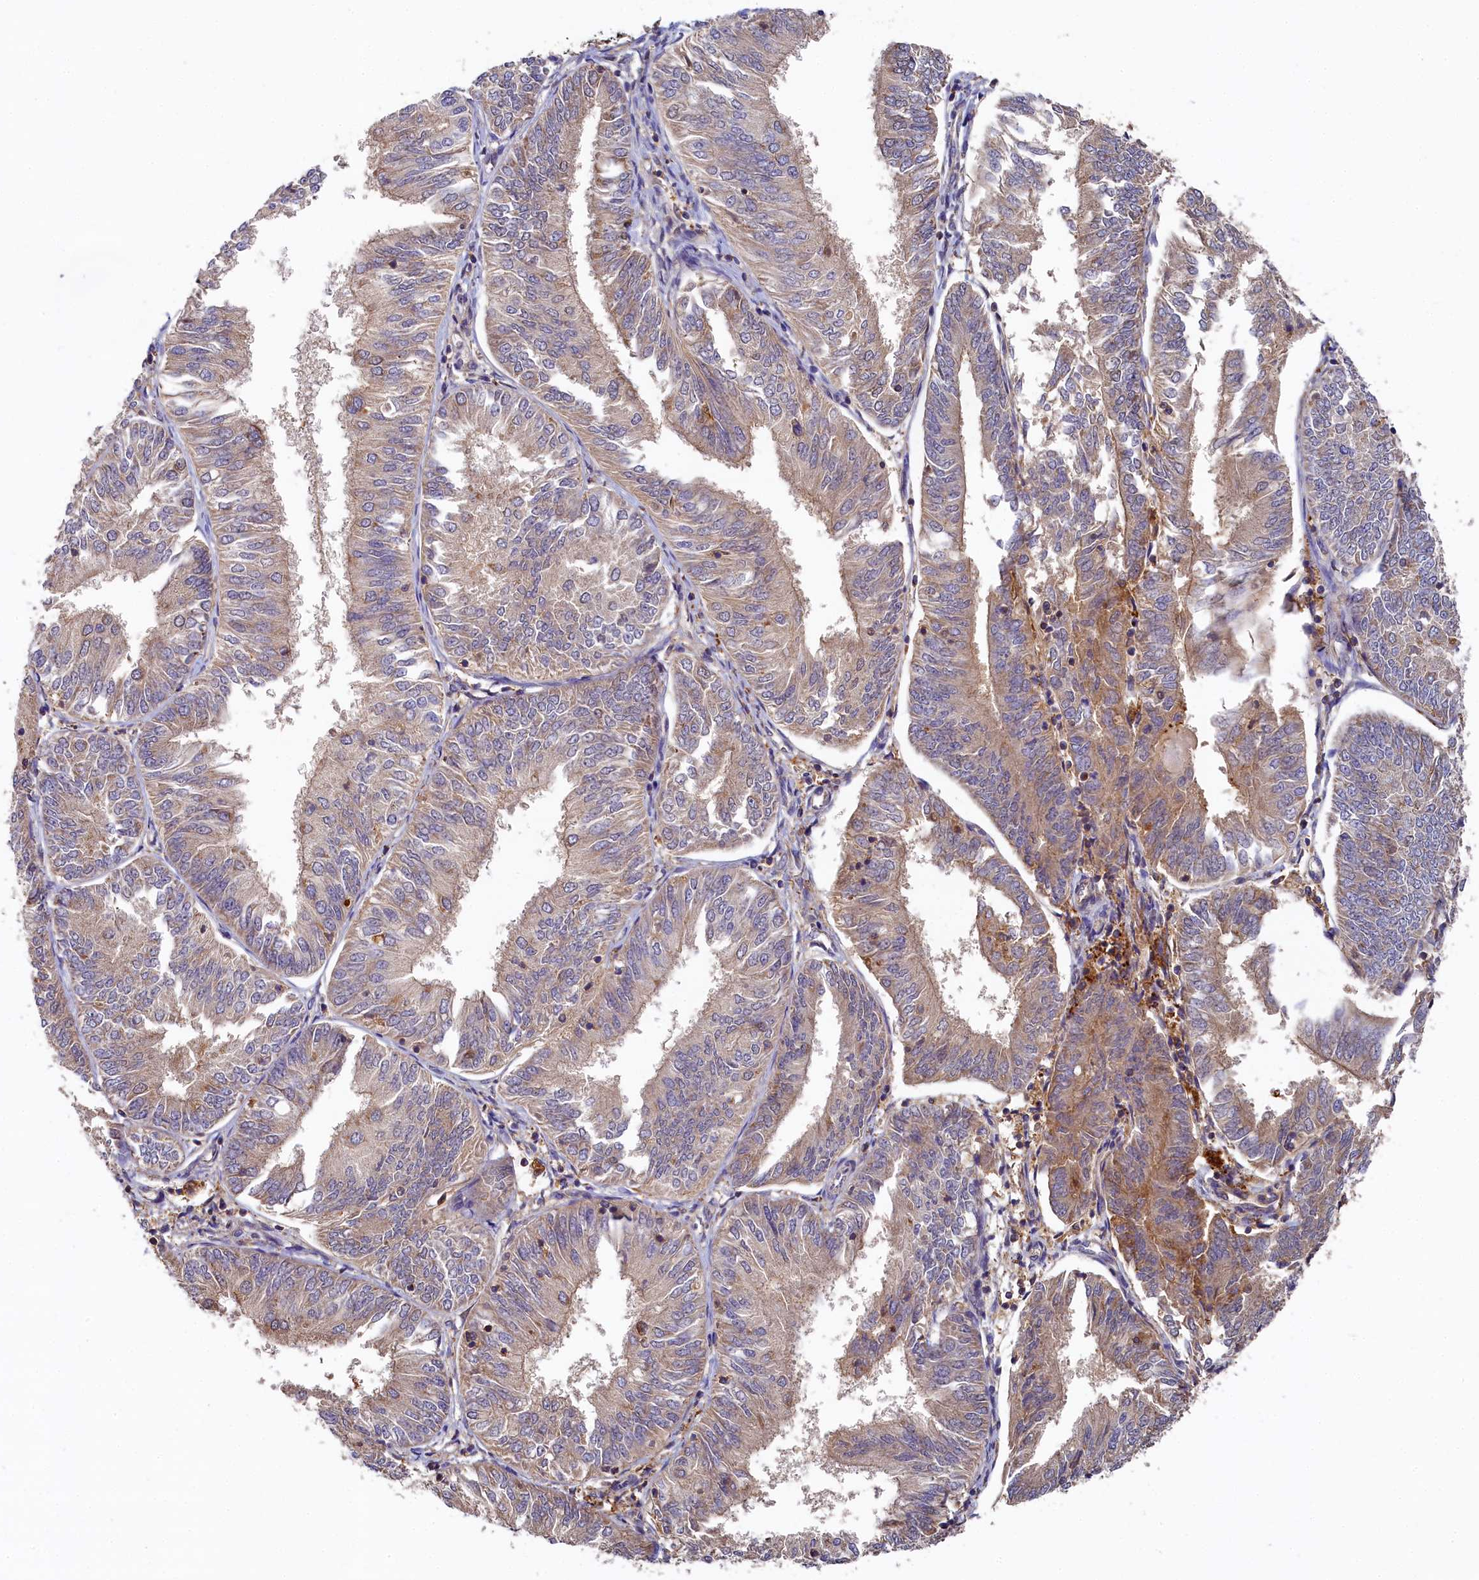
{"staining": {"intensity": "weak", "quantity": "25%-75%", "location": "cytoplasmic/membranous"}, "tissue": "endometrial cancer", "cell_type": "Tumor cells", "image_type": "cancer", "snomed": [{"axis": "morphology", "description": "Adenocarcinoma, NOS"}, {"axis": "topography", "description": "Endometrium"}], "caption": "A photomicrograph showing weak cytoplasmic/membranous positivity in about 25%-75% of tumor cells in endometrial cancer (adenocarcinoma), as visualized by brown immunohistochemical staining.", "gene": "SEC31B", "patient": {"sex": "female", "age": 58}}